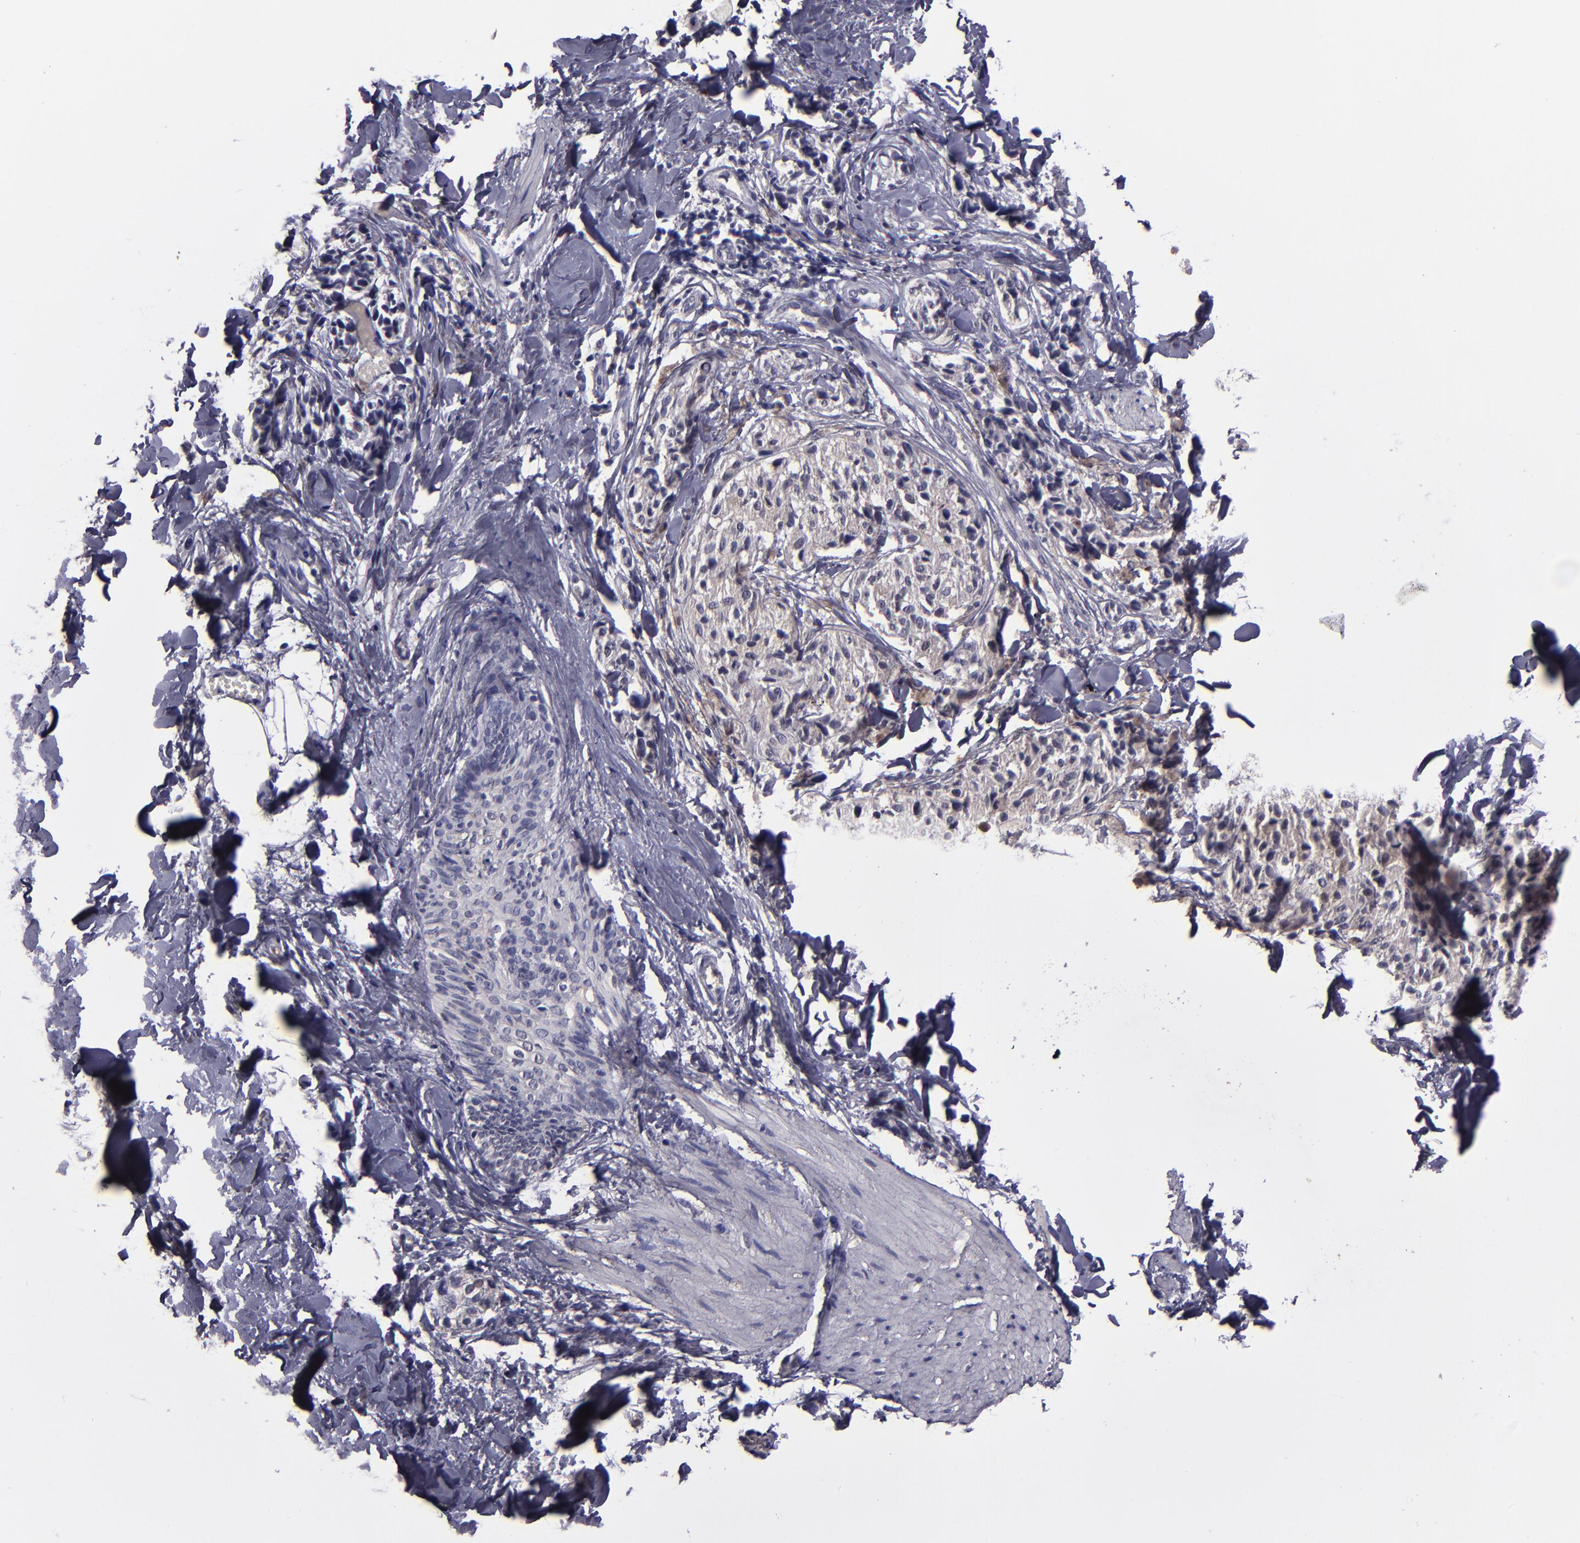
{"staining": {"intensity": "weak", "quantity": "25%-75%", "location": "cytoplasmic/membranous"}, "tissue": "melanoma", "cell_type": "Tumor cells", "image_type": "cancer", "snomed": [{"axis": "morphology", "description": "Malignant melanoma, Metastatic site"}, {"axis": "topography", "description": "Skin"}], "caption": "Weak cytoplasmic/membranous staining for a protein is seen in about 25%-75% of tumor cells of melanoma using IHC.", "gene": "CEBPE", "patient": {"sex": "female", "age": 66}}